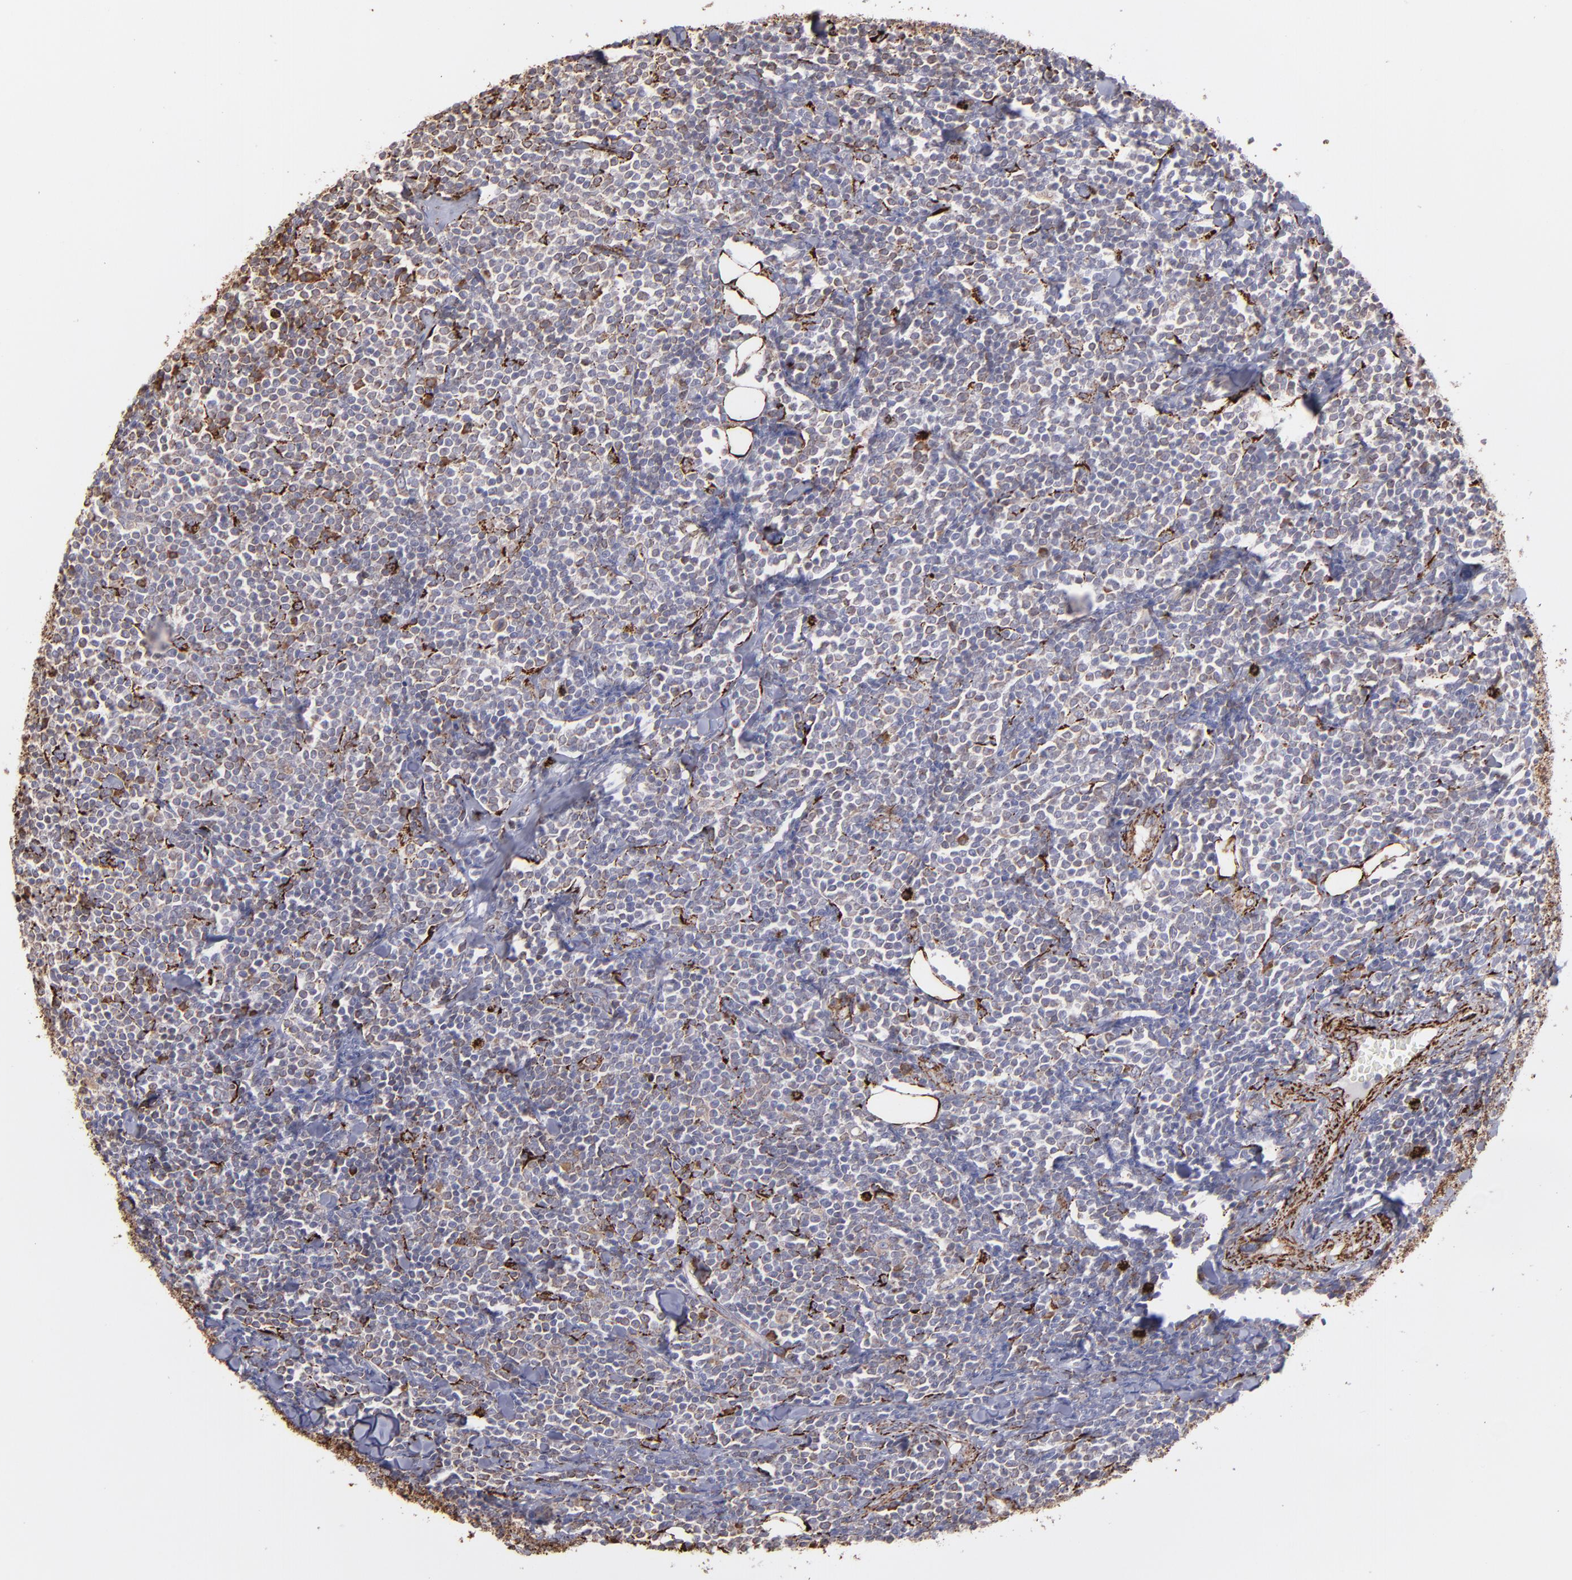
{"staining": {"intensity": "moderate", "quantity": "25%-75%", "location": "cytoplasmic/membranous"}, "tissue": "lymphoma", "cell_type": "Tumor cells", "image_type": "cancer", "snomed": [{"axis": "morphology", "description": "Malignant lymphoma, non-Hodgkin's type, Low grade"}, {"axis": "topography", "description": "Soft tissue"}], "caption": "An image of human low-grade malignant lymphoma, non-Hodgkin's type stained for a protein displays moderate cytoplasmic/membranous brown staining in tumor cells.", "gene": "MAOB", "patient": {"sex": "male", "age": 92}}